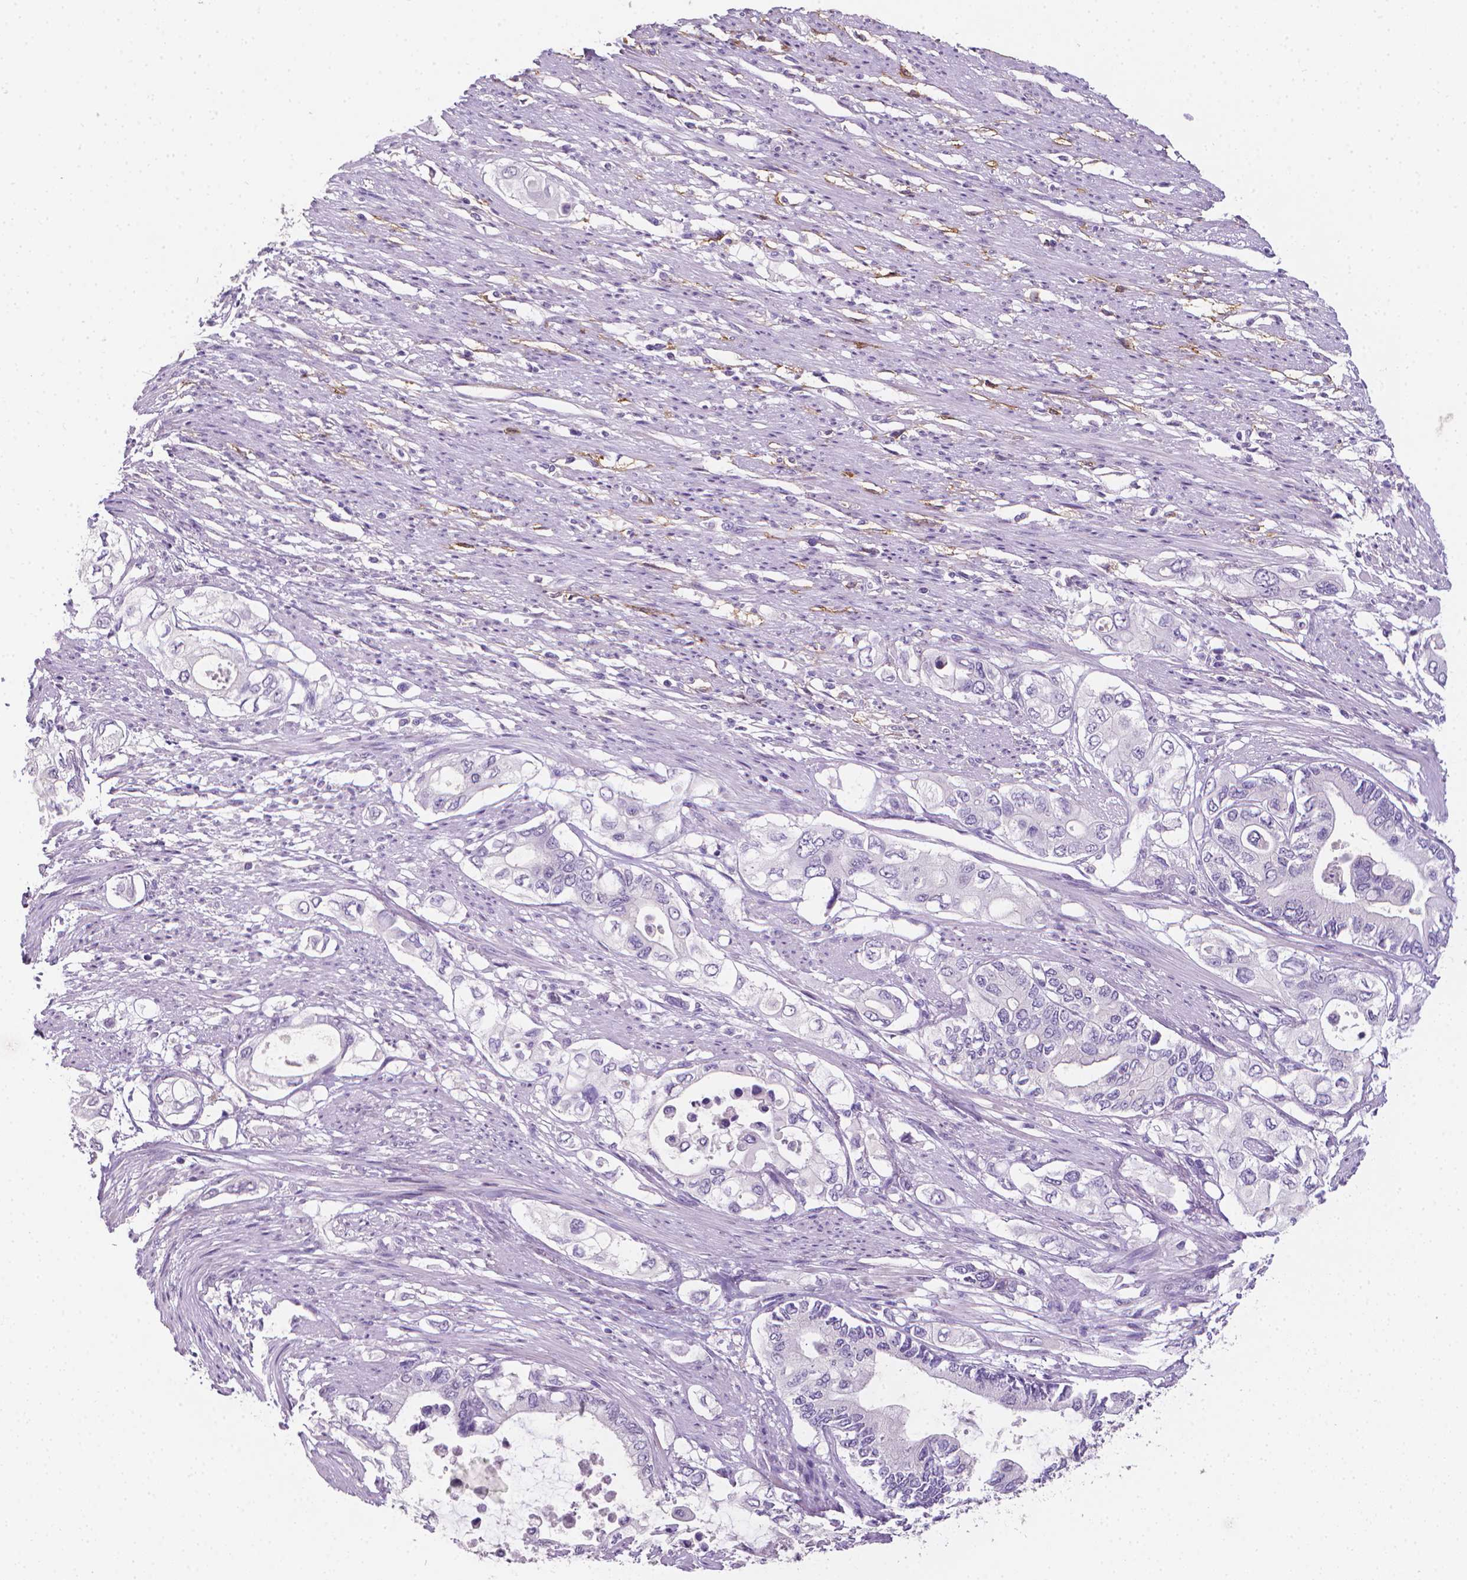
{"staining": {"intensity": "negative", "quantity": "none", "location": "none"}, "tissue": "pancreatic cancer", "cell_type": "Tumor cells", "image_type": "cancer", "snomed": [{"axis": "morphology", "description": "Adenocarcinoma, NOS"}, {"axis": "topography", "description": "Pancreas"}], "caption": "A high-resolution image shows immunohistochemistry staining of pancreatic adenocarcinoma, which displays no significant expression in tumor cells.", "gene": "XPNPEP2", "patient": {"sex": "female", "age": 63}}